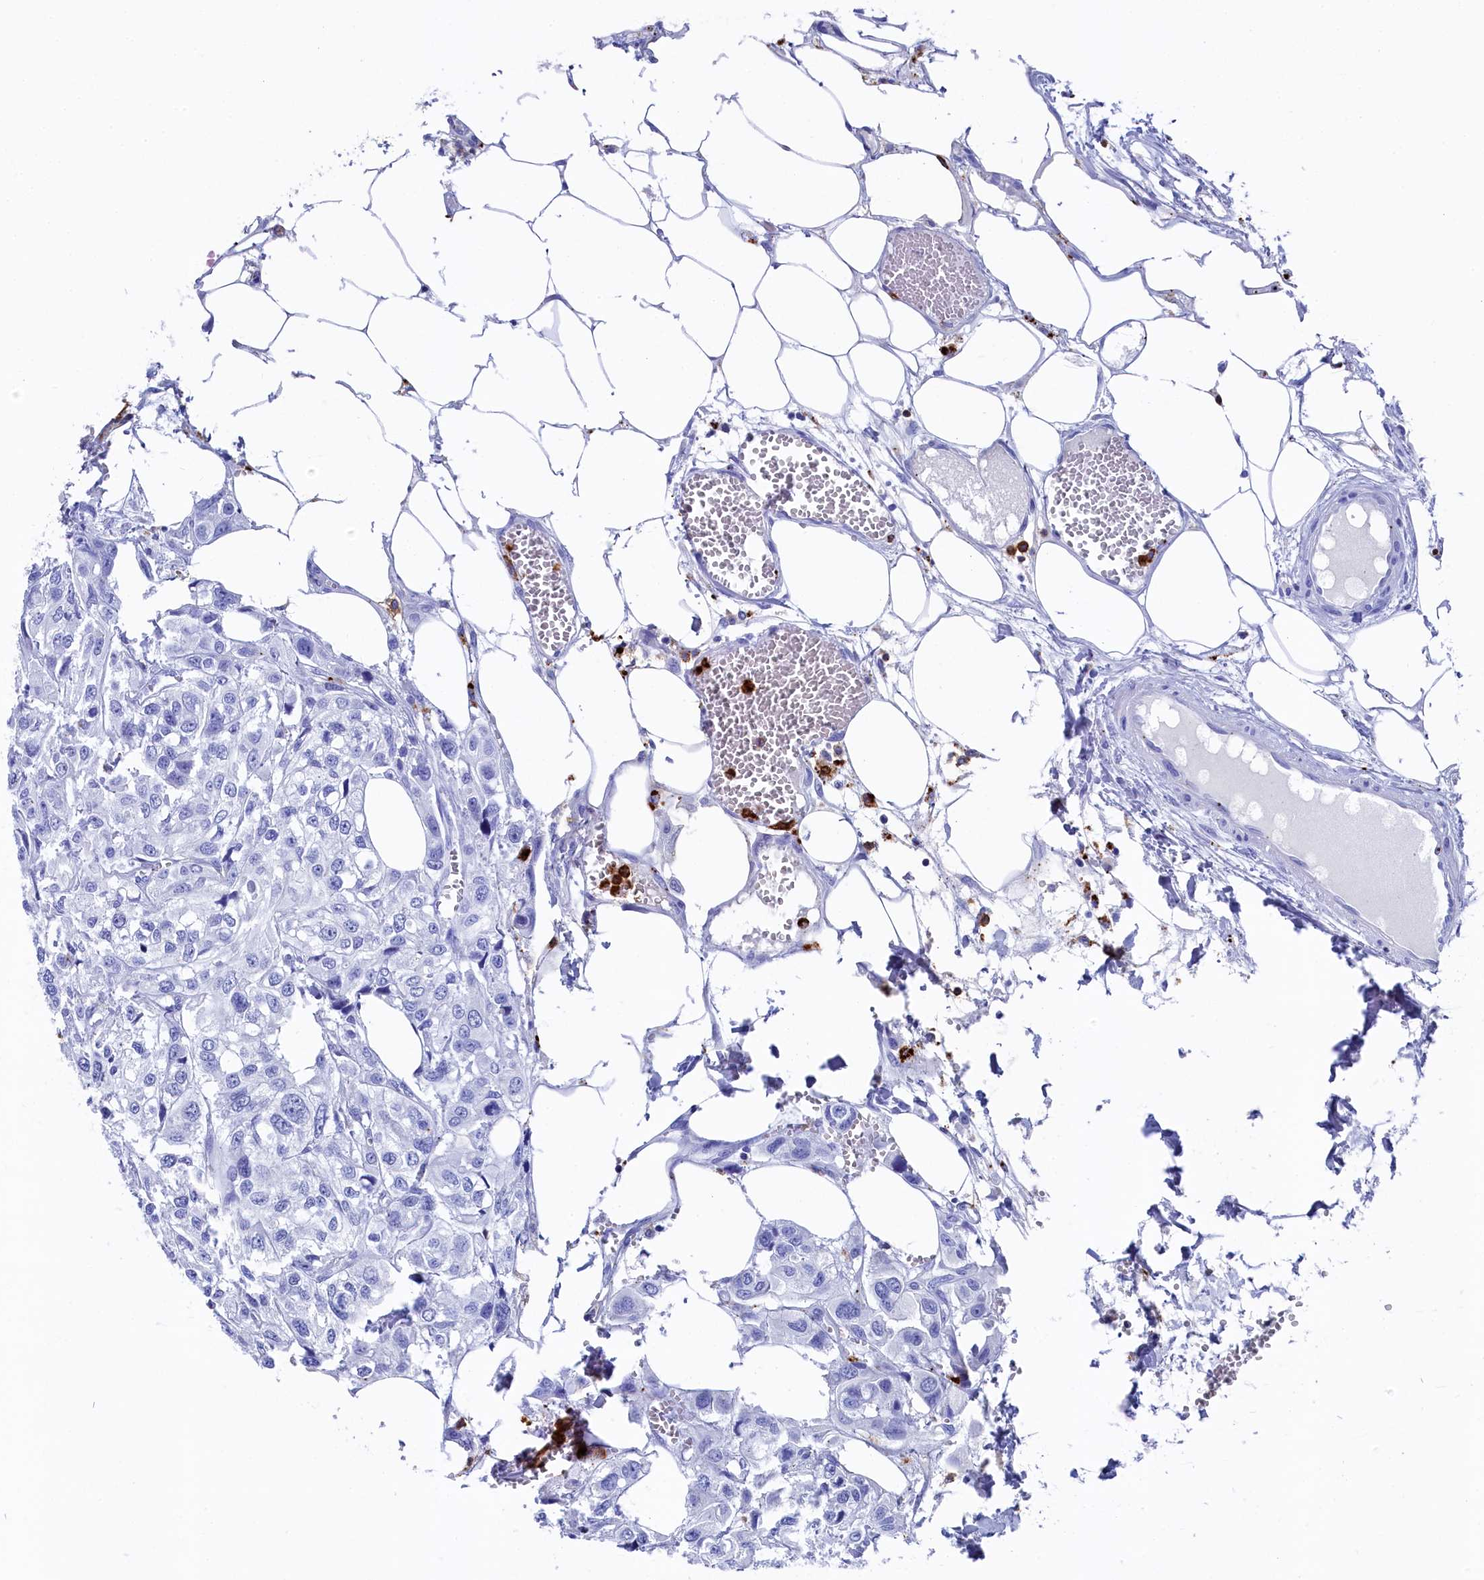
{"staining": {"intensity": "negative", "quantity": "none", "location": "none"}, "tissue": "urothelial cancer", "cell_type": "Tumor cells", "image_type": "cancer", "snomed": [{"axis": "morphology", "description": "Urothelial carcinoma, High grade"}, {"axis": "topography", "description": "Urinary bladder"}], "caption": "Immunohistochemistry (IHC) histopathology image of neoplastic tissue: human urothelial carcinoma (high-grade) stained with DAB (3,3'-diaminobenzidine) exhibits no significant protein positivity in tumor cells.", "gene": "PLAC8", "patient": {"sex": "male", "age": 67}}